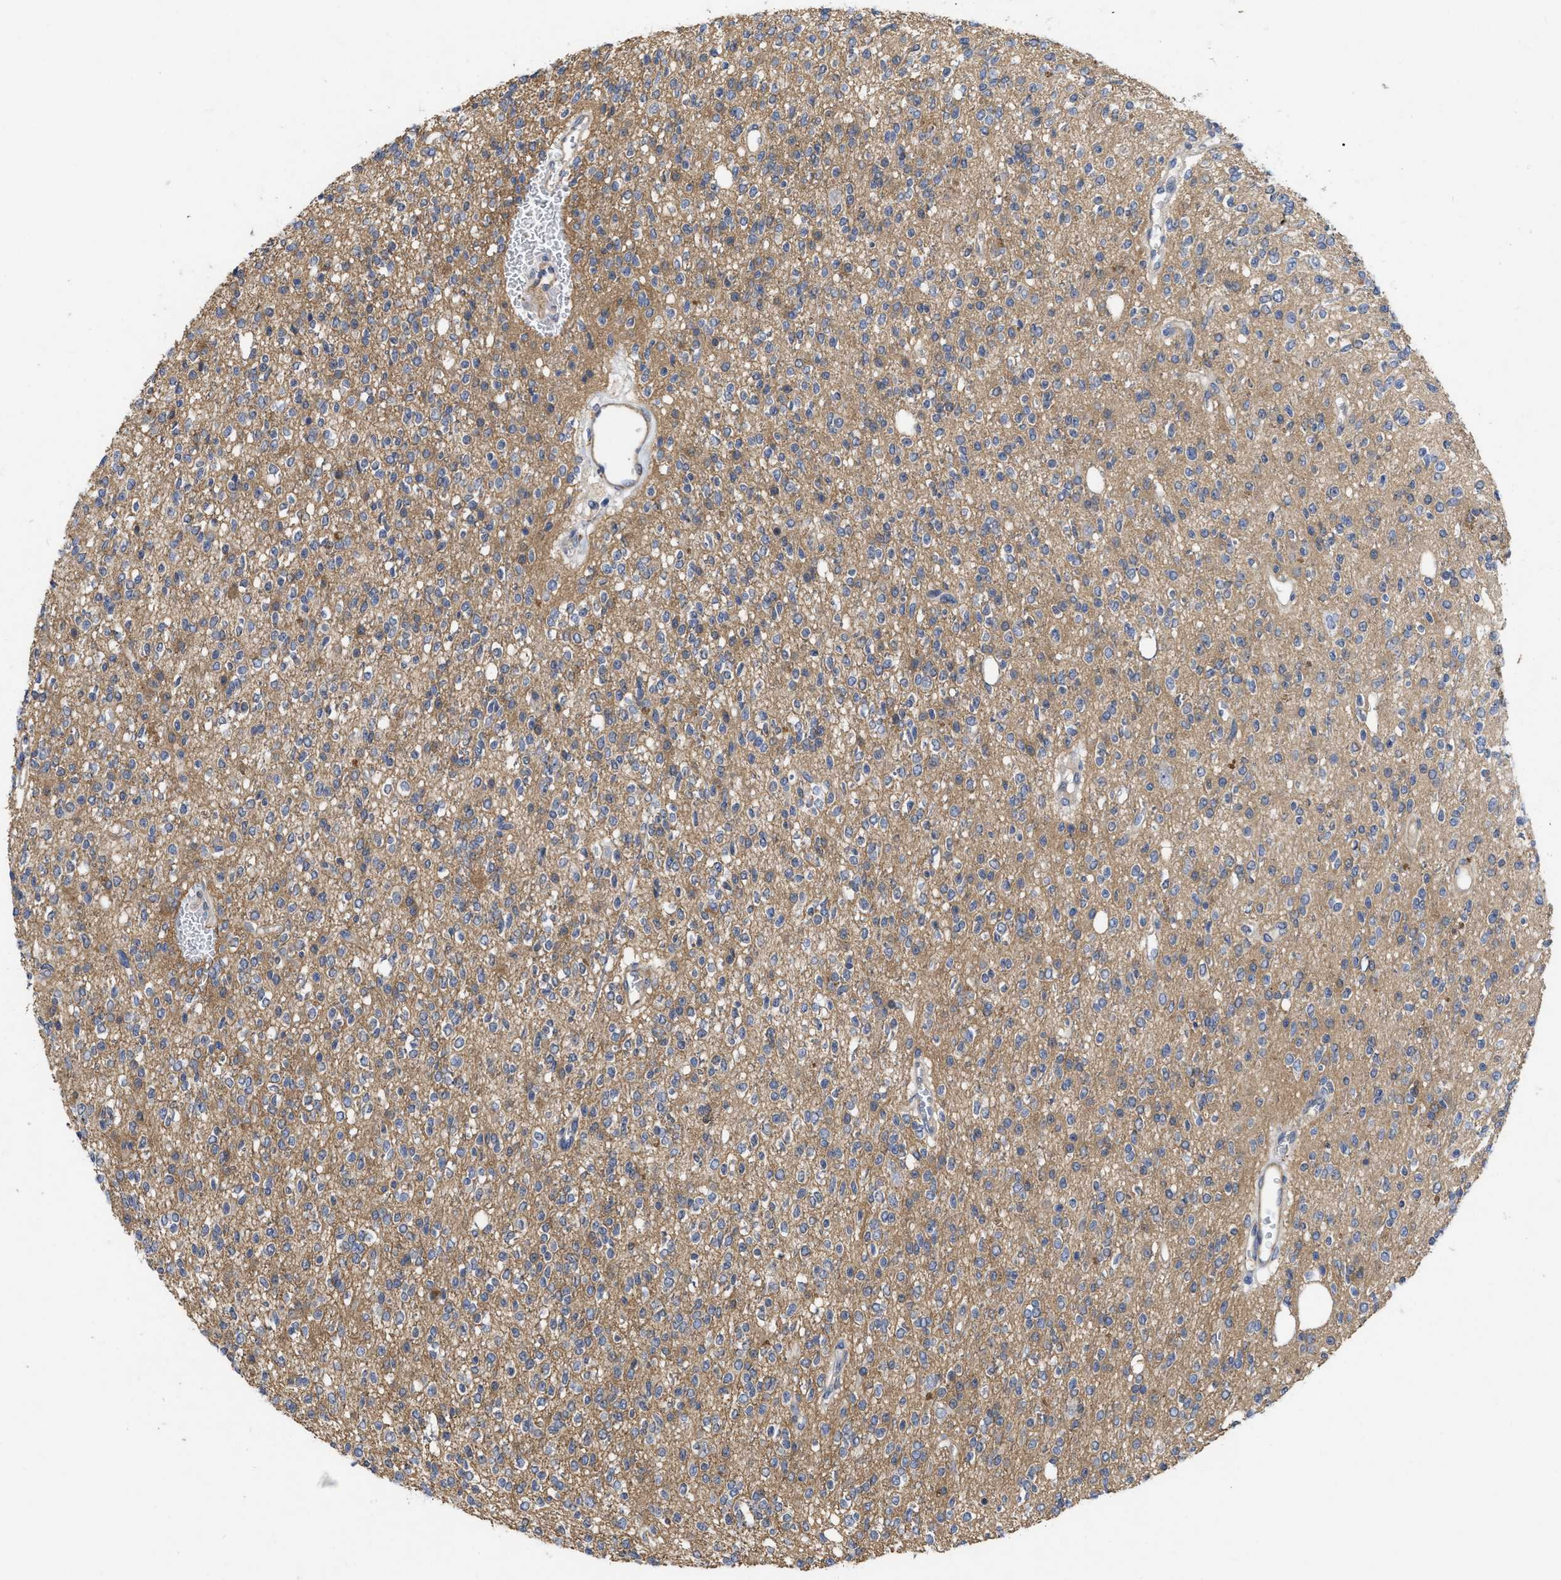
{"staining": {"intensity": "weak", "quantity": "<25%", "location": "cytoplasmic/membranous"}, "tissue": "glioma", "cell_type": "Tumor cells", "image_type": "cancer", "snomed": [{"axis": "morphology", "description": "Glioma, malignant, High grade"}, {"axis": "topography", "description": "Brain"}], "caption": "This is an immunohistochemistry (IHC) micrograph of human glioma. There is no expression in tumor cells.", "gene": "ARHGEF26", "patient": {"sex": "male", "age": 34}}